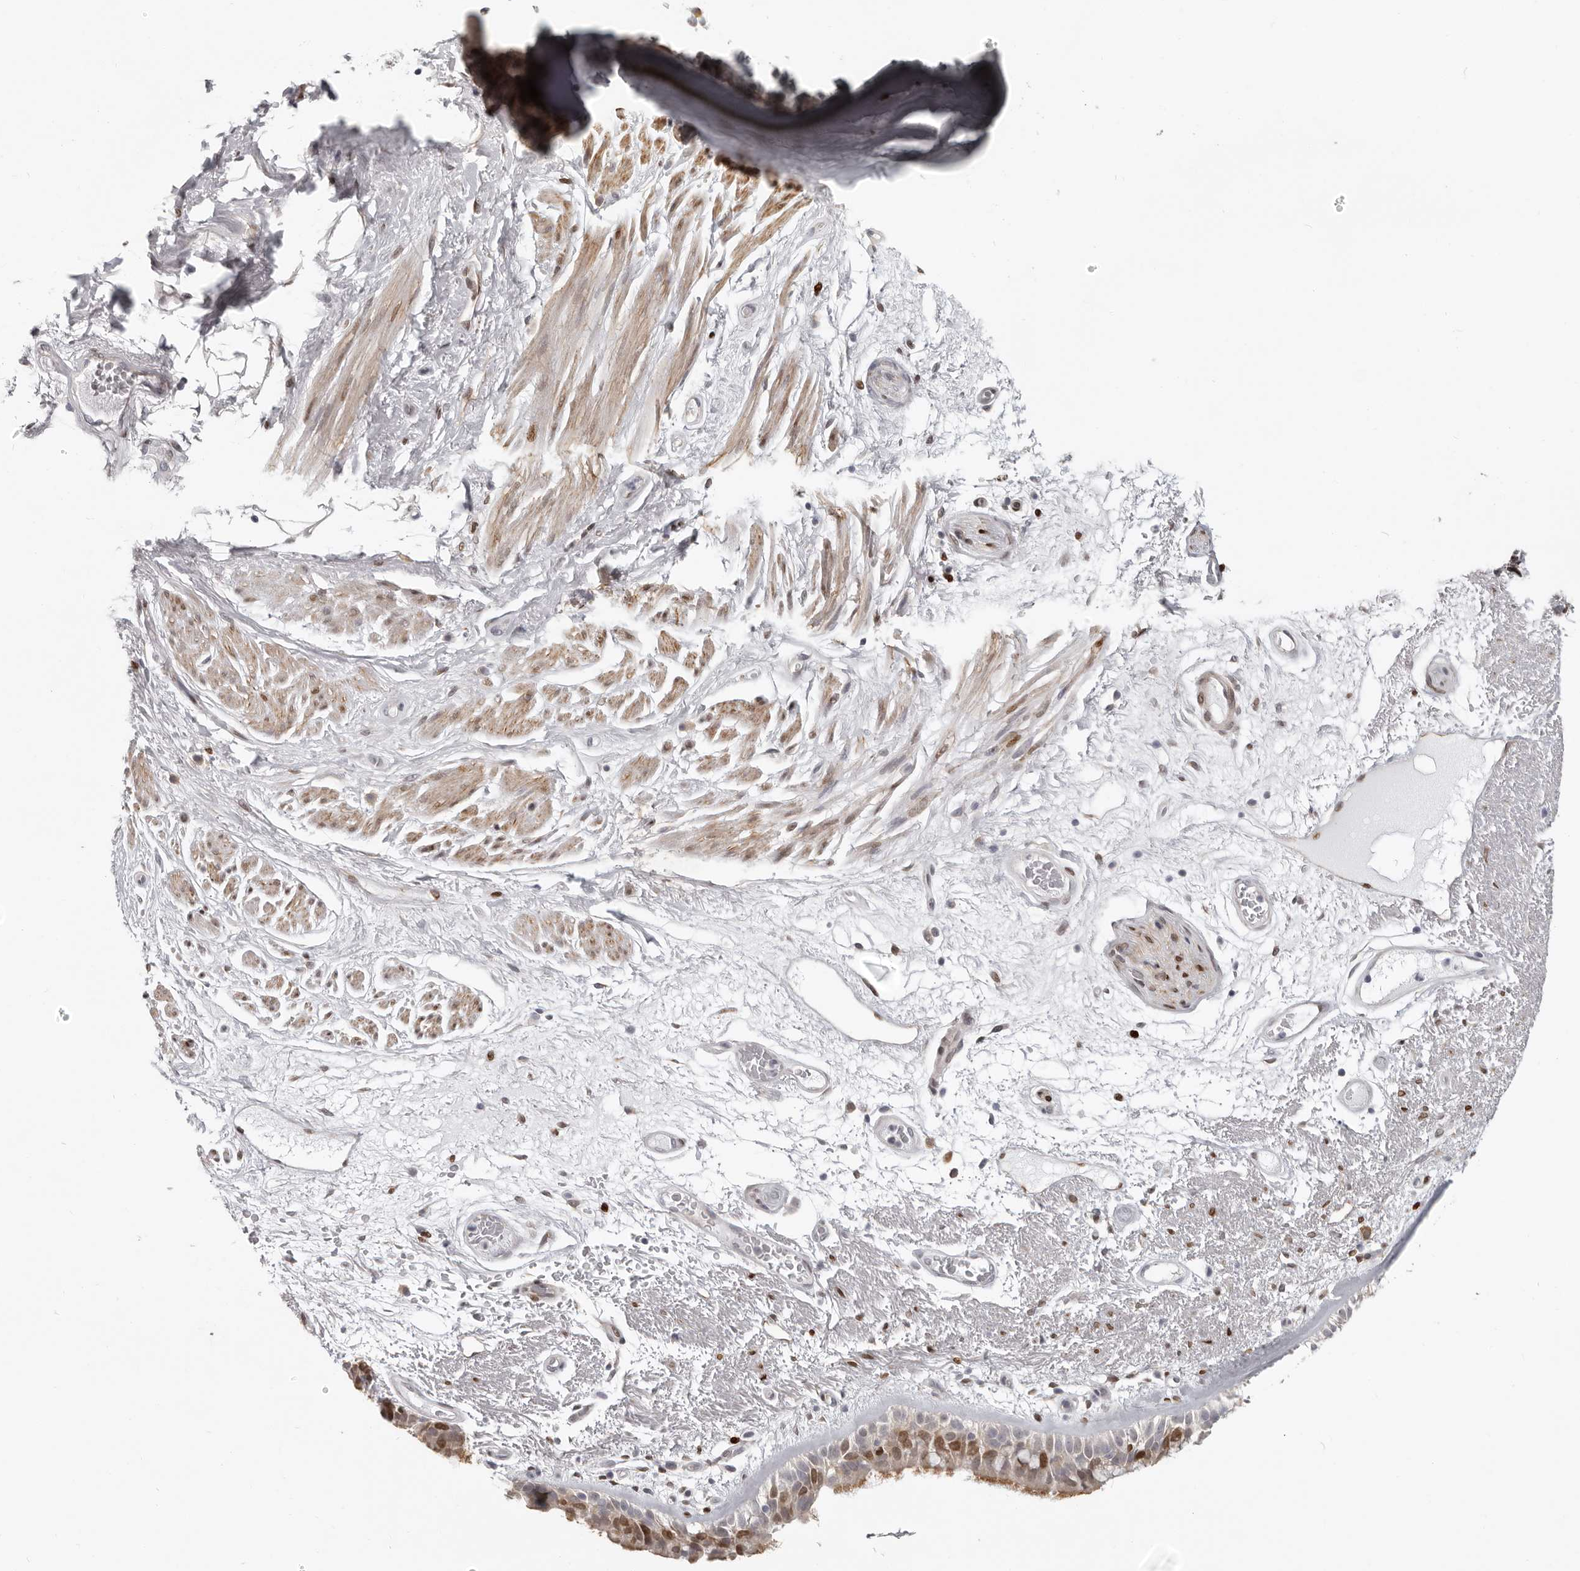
{"staining": {"intensity": "strong", "quantity": "25%-75%", "location": "cytoplasmic/membranous,nuclear"}, "tissue": "bronchus", "cell_type": "Respiratory epithelial cells", "image_type": "normal", "snomed": [{"axis": "morphology", "description": "Normal tissue, NOS"}, {"axis": "morphology", "description": "Squamous cell carcinoma, NOS"}, {"axis": "topography", "description": "Lymph node"}, {"axis": "topography", "description": "Bronchus"}, {"axis": "topography", "description": "Lung"}], "caption": "Immunohistochemistry histopathology image of unremarkable human bronchus stained for a protein (brown), which shows high levels of strong cytoplasmic/membranous,nuclear staining in about 25%-75% of respiratory epithelial cells.", "gene": "SRP19", "patient": {"sex": "male", "age": 66}}